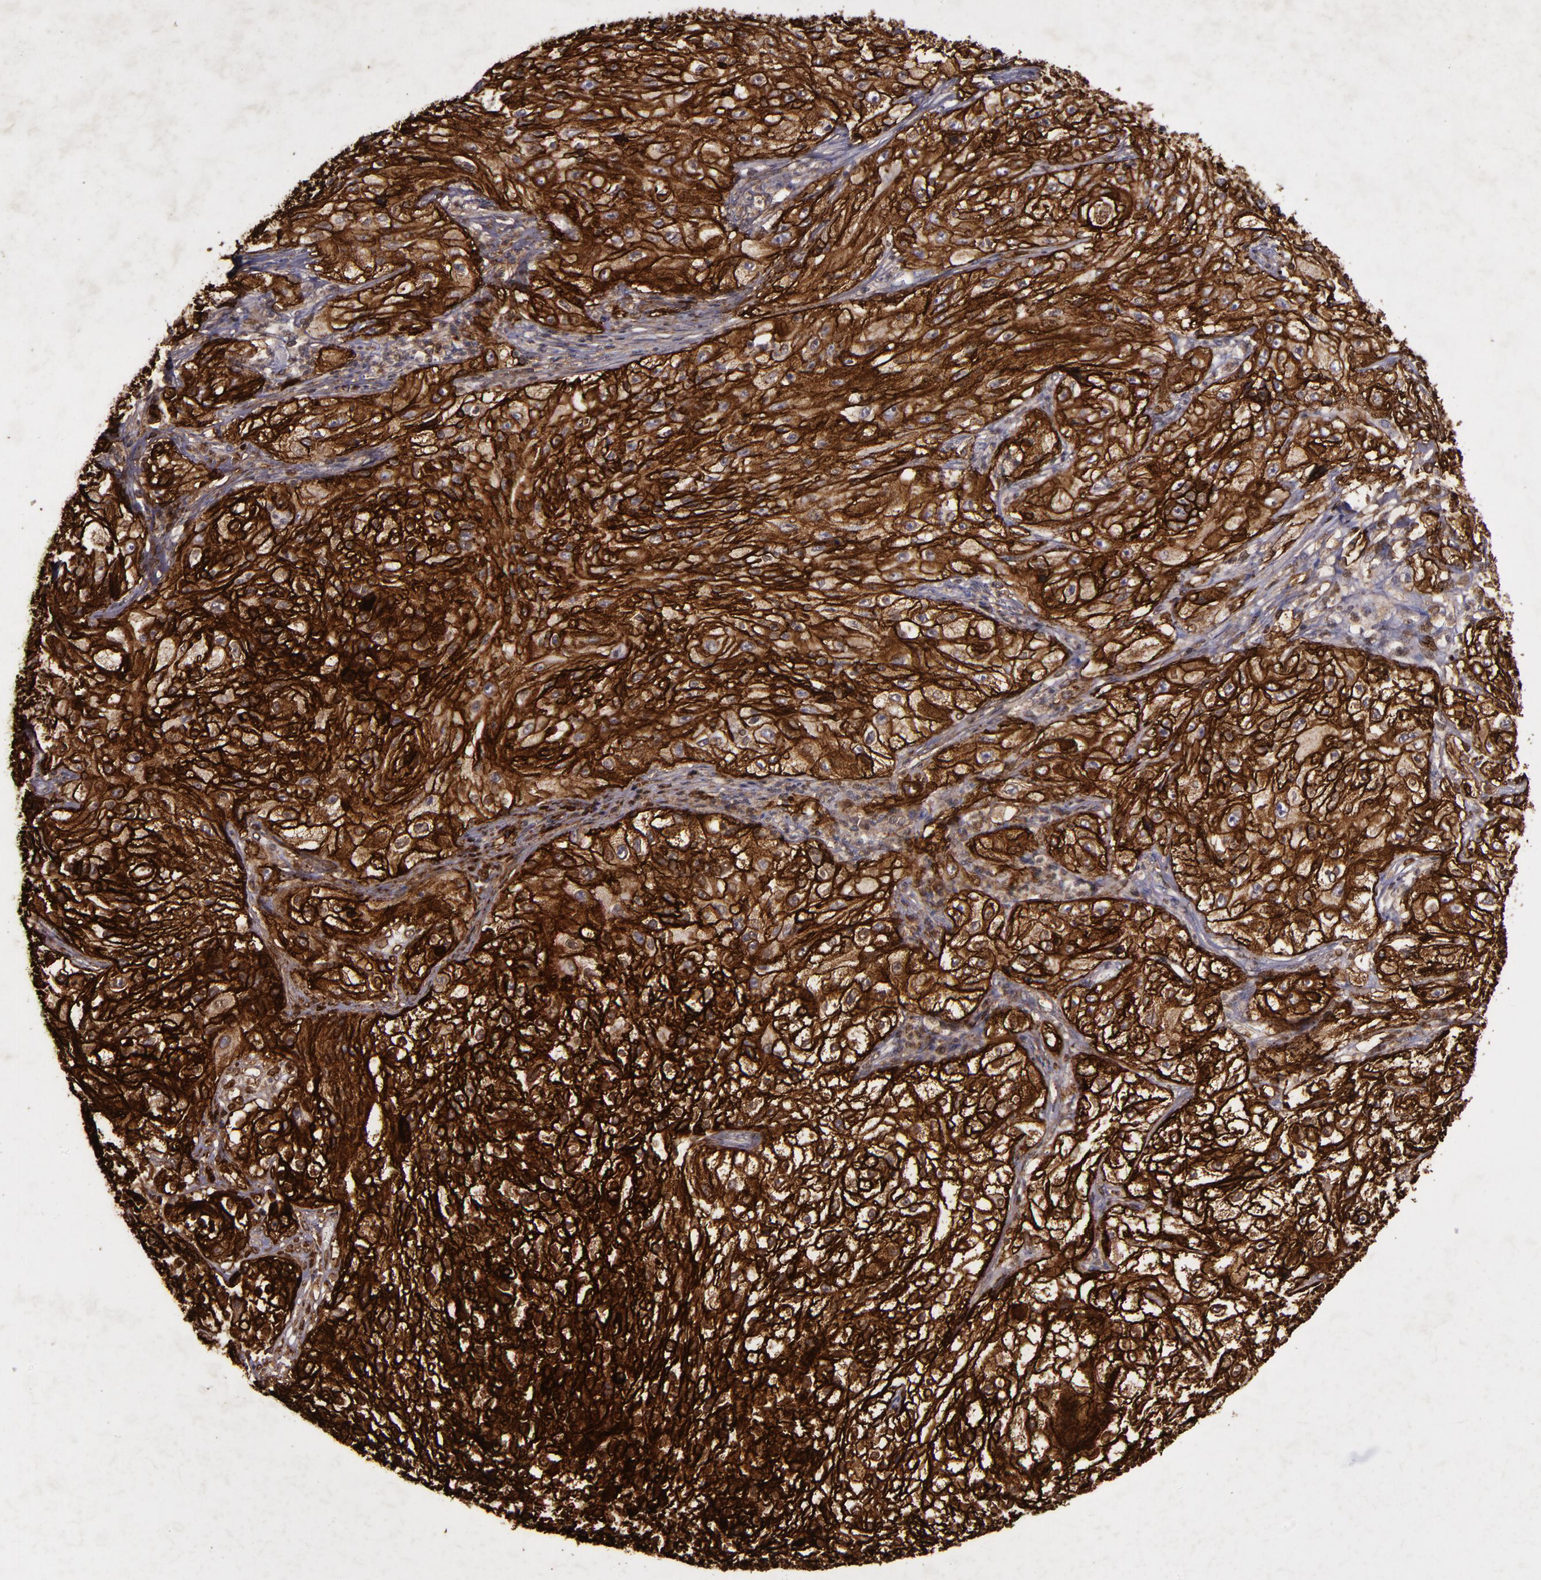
{"staining": {"intensity": "strong", "quantity": ">75%", "location": "cytoplasmic/membranous"}, "tissue": "lung cancer", "cell_type": "Tumor cells", "image_type": "cancer", "snomed": [{"axis": "morphology", "description": "Inflammation, NOS"}, {"axis": "morphology", "description": "Squamous cell carcinoma, NOS"}, {"axis": "topography", "description": "Lymph node"}, {"axis": "topography", "description": "Soft tissue"}, {"axis": "topography", "description": "Lung"}], "caption": "IHC image of human lung cancer stained for a protein (brown), which displays high levels of strong cytoplasmic/membranous staining in about >75% of tumor cells.", "gene": "MFGE8", "patient": {"sex": "male", "age": 66}}